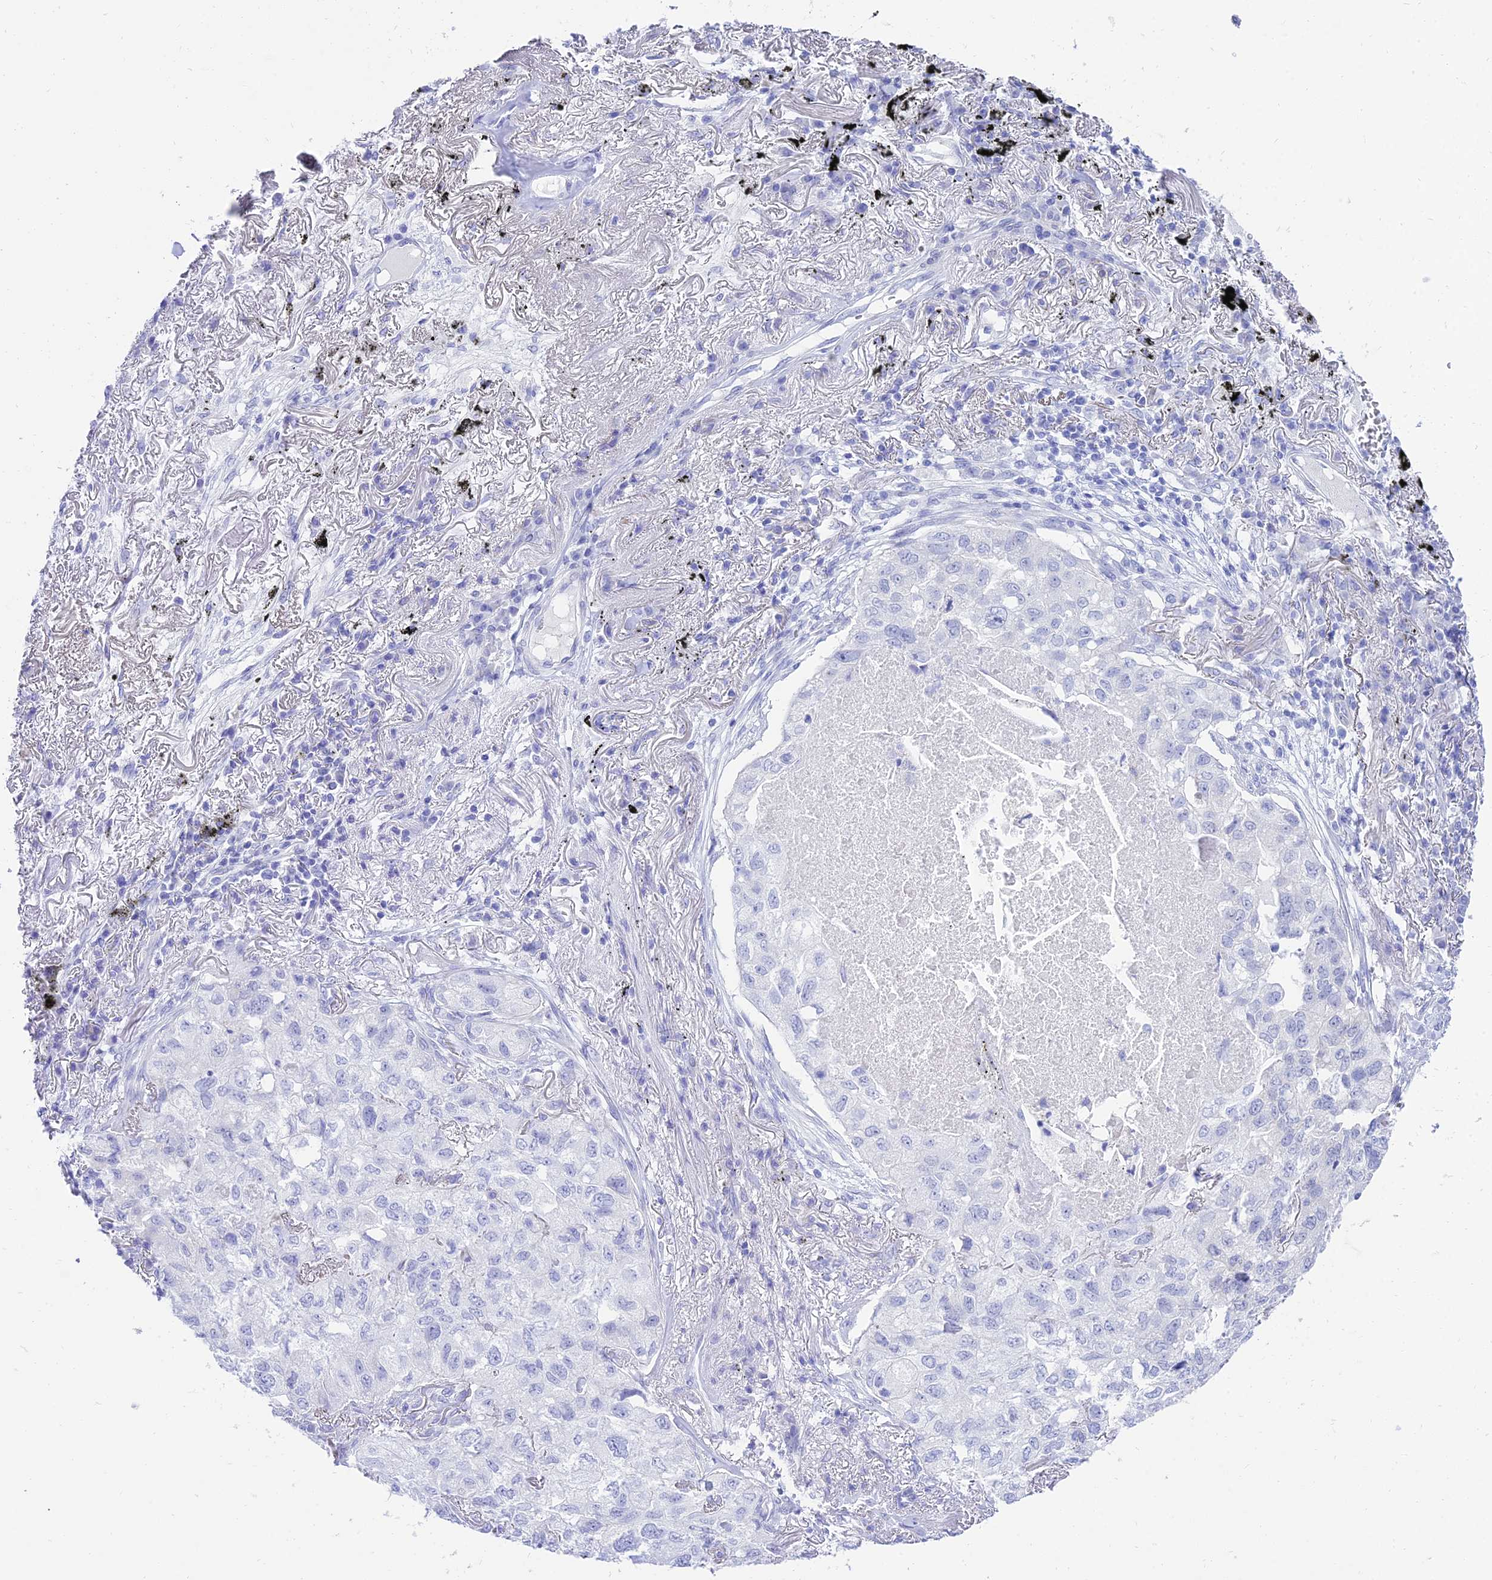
{"staining": {"intensity": "negative", "quantity": "none", "location": "none"}, "tissue": "lung cancer", "cell_type": "Tumor cells", "image_type": "cancer", "snomed": [{"axis": "morphology", "description": "Adenocarcinoma, NOS"}, {"axis": "topography", "description": "Lung"}], "caption": "DAB (3,3'-diaminobenzidine) immunohistochemical staining of lung cancer (adenocarcinoma) shows no significant staining in tumor cells. (Immunohistochemistry (ihc), brightfield microscopy, high magnification).", "gene": "TAC3", "patient": {"sex": "male", "age": 65}}